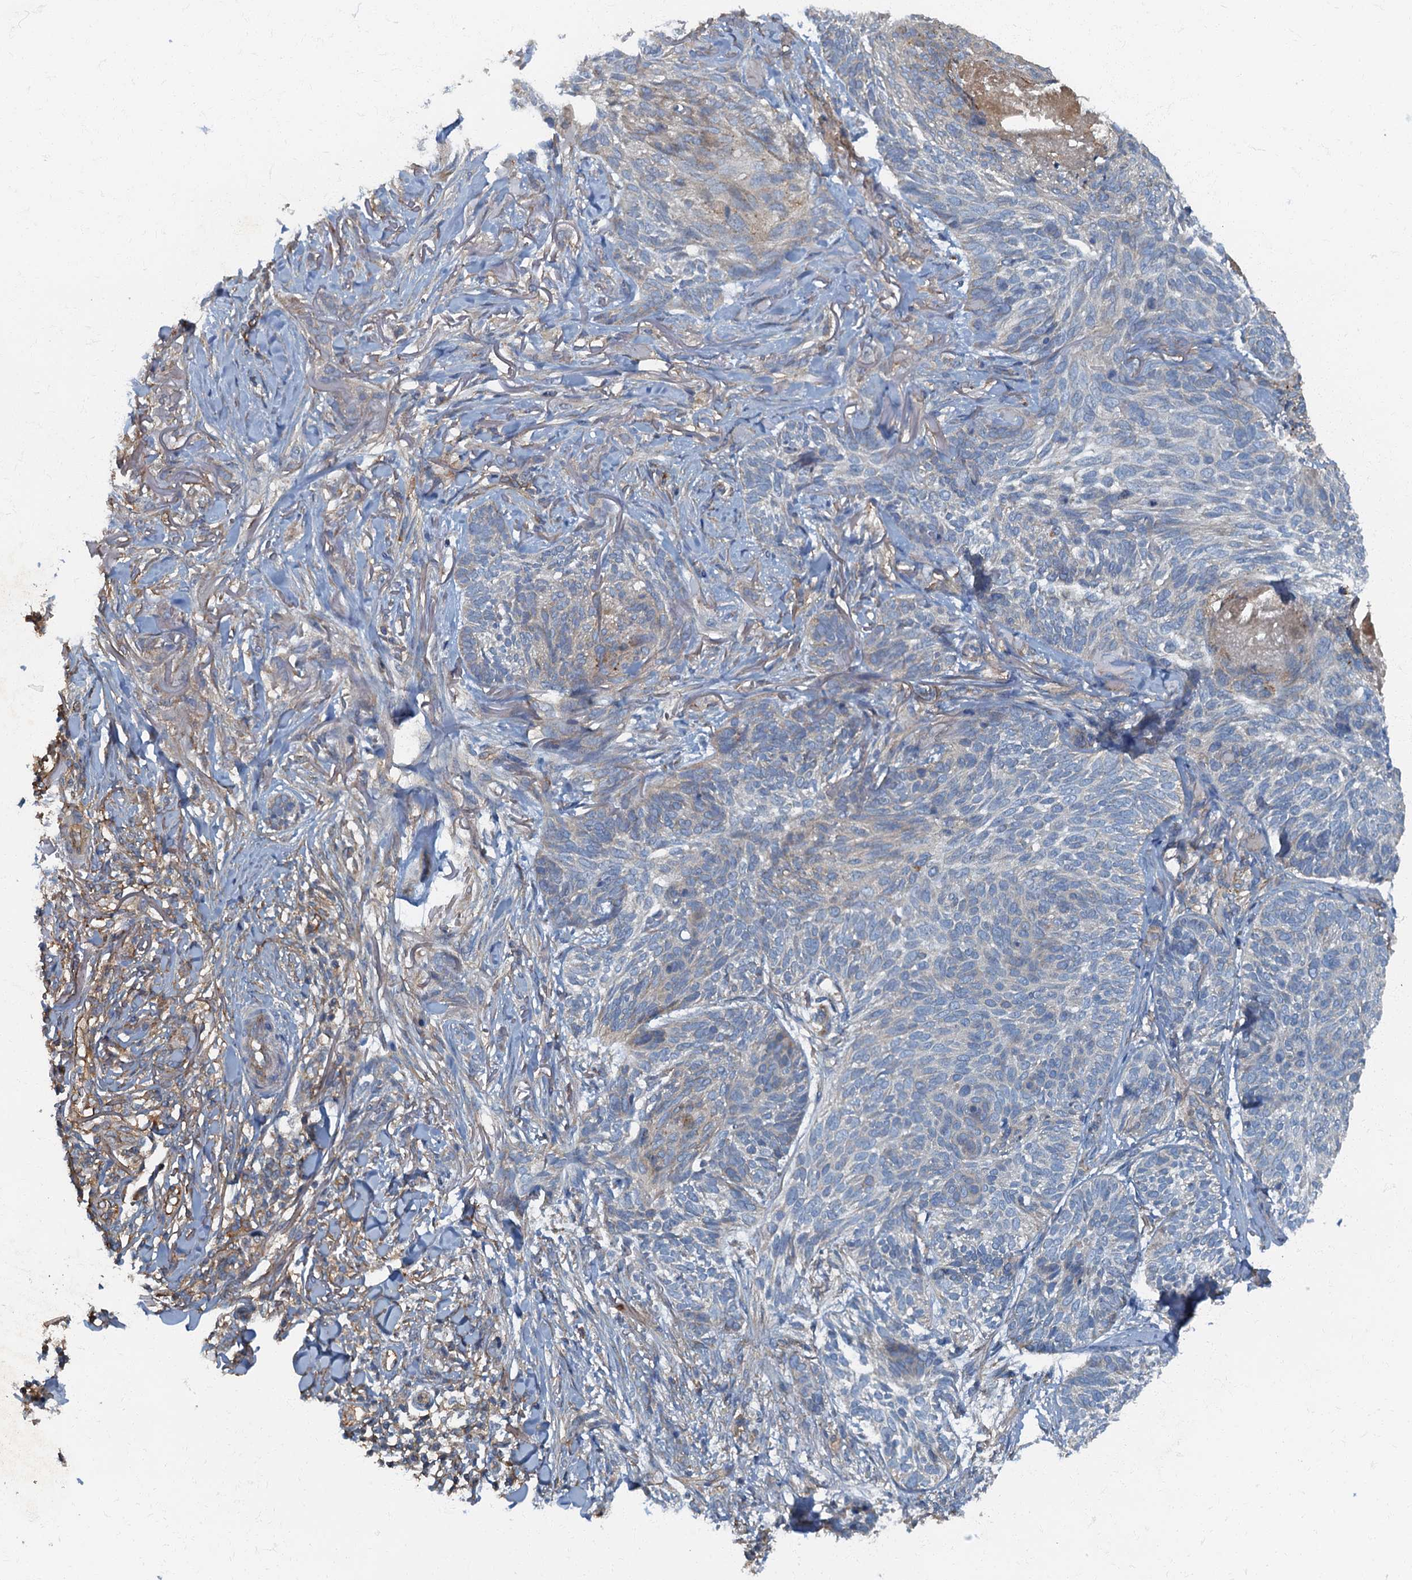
{"staining": {"intensity": "negative", "quantity": "none", "location": "none"}, "tissue": "skin cancer", "cell_type": "Tumor cells", "image_type": "cancer", "snomed": [{"axis": "morphology", "description": "Normal tissue, NOS"}, {"axis": "morphology", "description": "Basal cell carcinoma"}, {"axis": "topography", "description": "Skin"}], "caption": "IHC image of skin basal cell carcinoma stained for a protein (brown), which exhibits no expression in tumor cells.", "gene": "ARL11", "patient": {"sex": "male", "age": 66}}